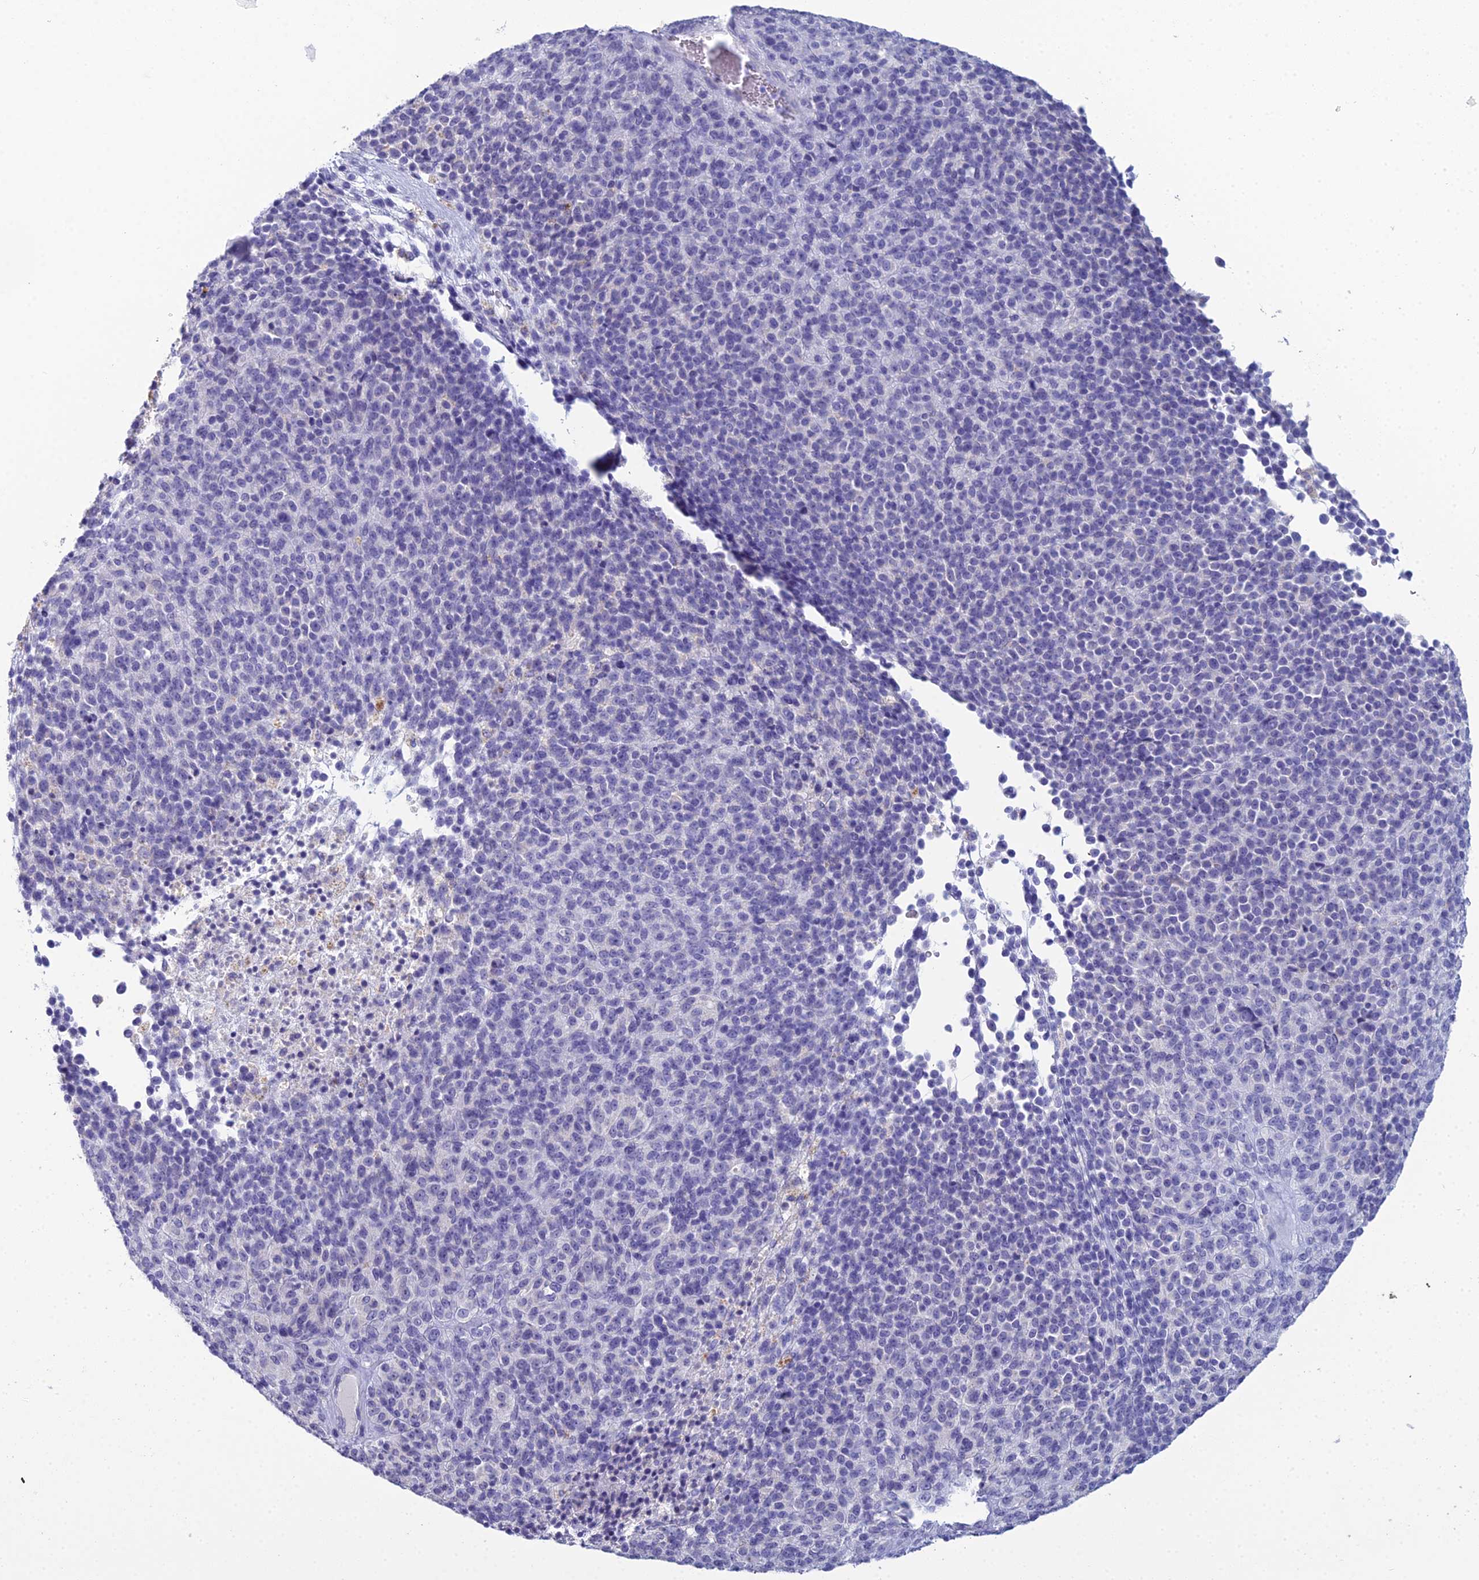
{"staining": {"intensity": "negative", "quantity": "none", "location": "none"}, "tissue": "melanoma", "cell_type": "Tumor cells", "image_type": "cancer", "snomed": [{"axis": "morphology", "description": "Malignant melanoma, Metastatic site"}, {"axis": "topography", "description": "Brain"}], "caption": "There is no significant staining in tumor cells of melanoma. Nuclei are stained in blue.", "gene": "ACE", "patient": {"sex": "female", "age": 56}}